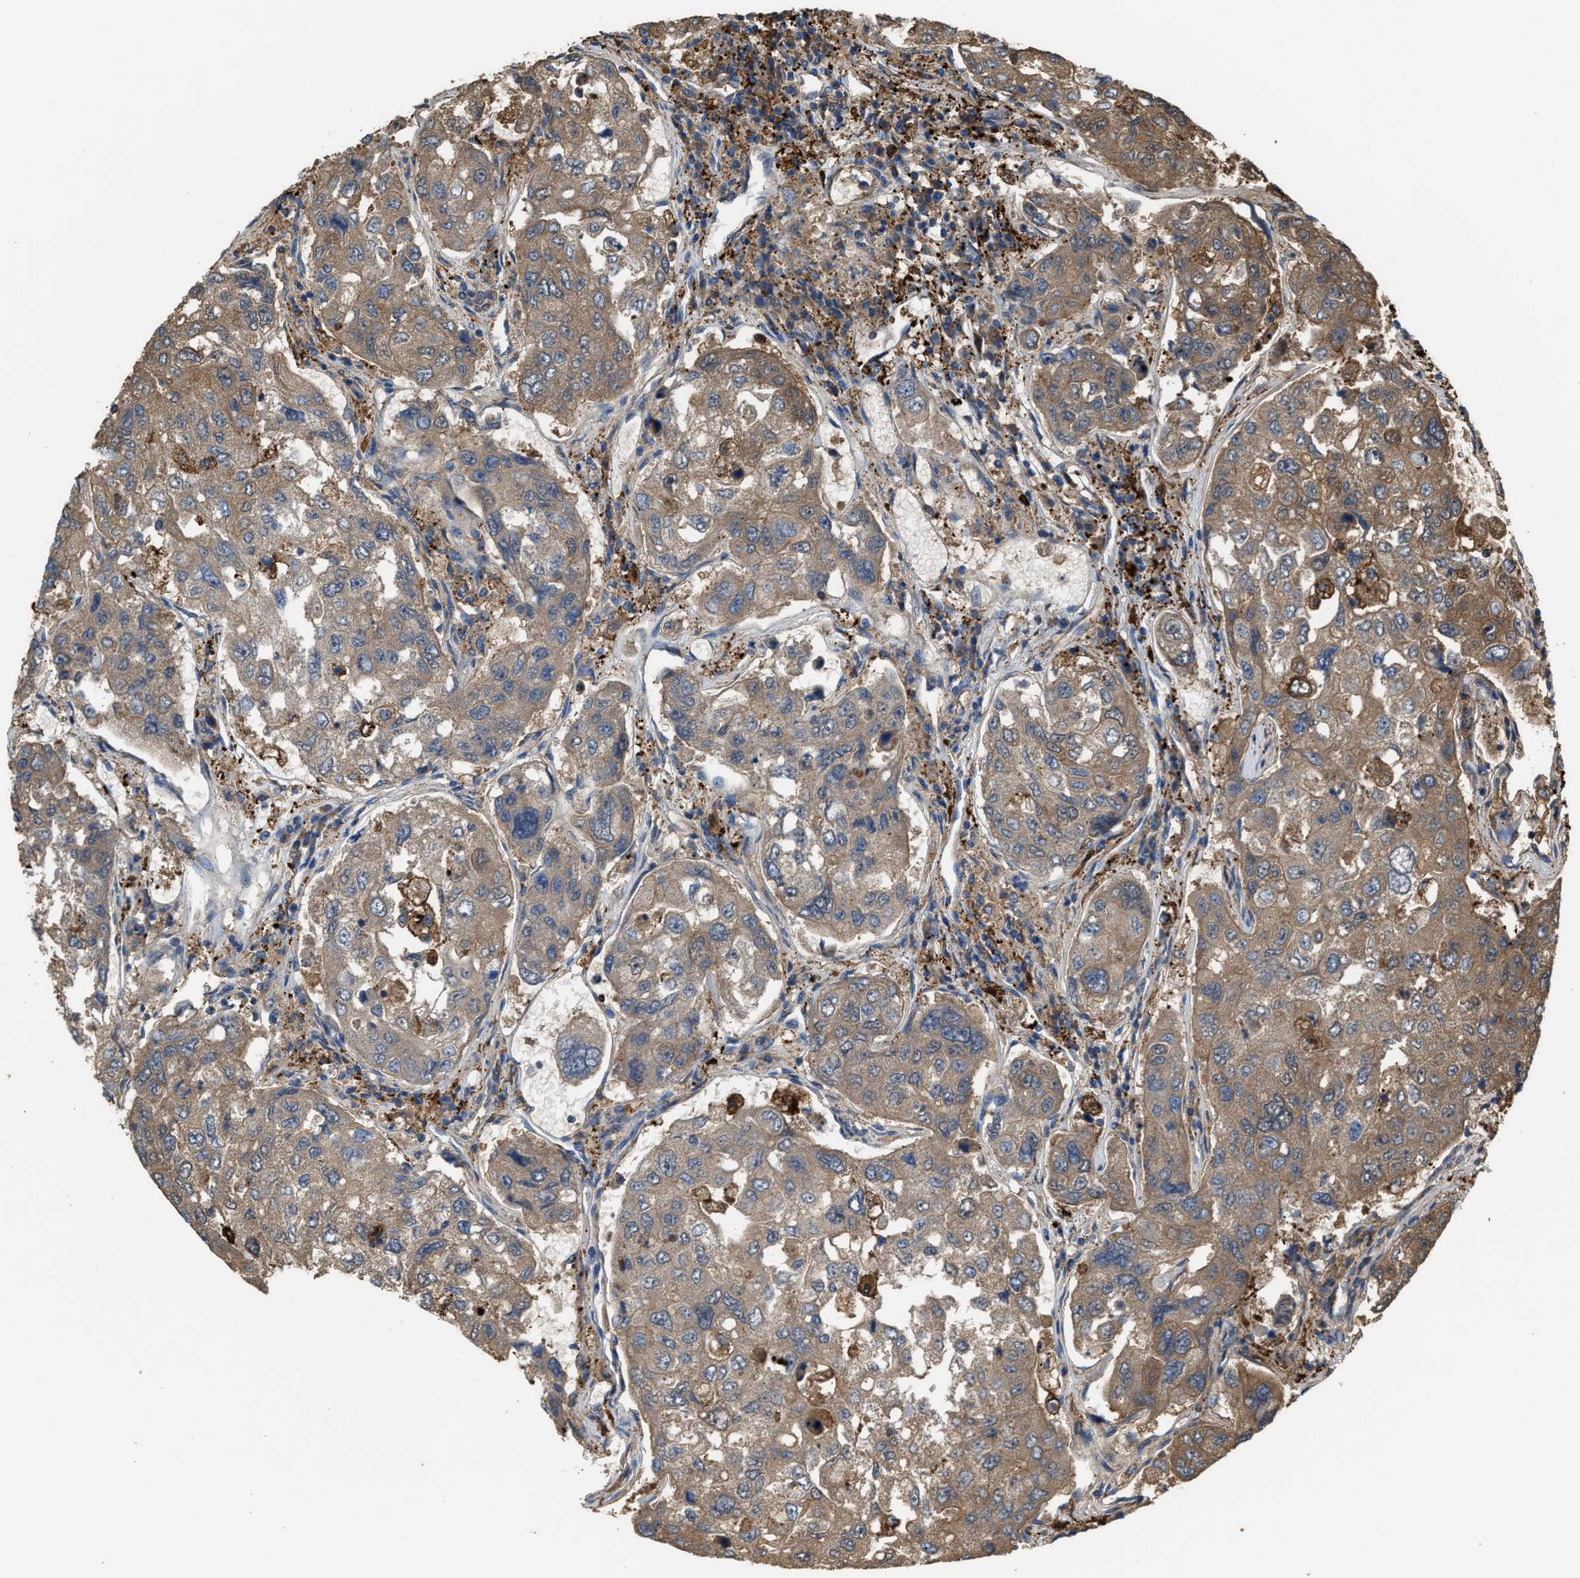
{"staining": {"intensity": "moderate", "quantity": ">75%", "location": "cytoplasmic/membranous"}, "tissue": "urothelial cancer", "cell_type": "Tumor cells", "image_type": "cancer", "snomed": [{"axis": "morphology", "description": "Urothelial carcinoma, High grade"}, {"axis": "topography", "description": "Lymph node"}, {"axis": "topography", "description": "Urinary bladder"}], "caption": "Immunohistochemical staining of urothelial carcinoma (high-grade) shows medium levels of moderate cytoplasmic/membranous protein staining in approximately >75% of tumor cells.", "gene": "ATIC", "patient": {"sex": "male", "age": 51}}